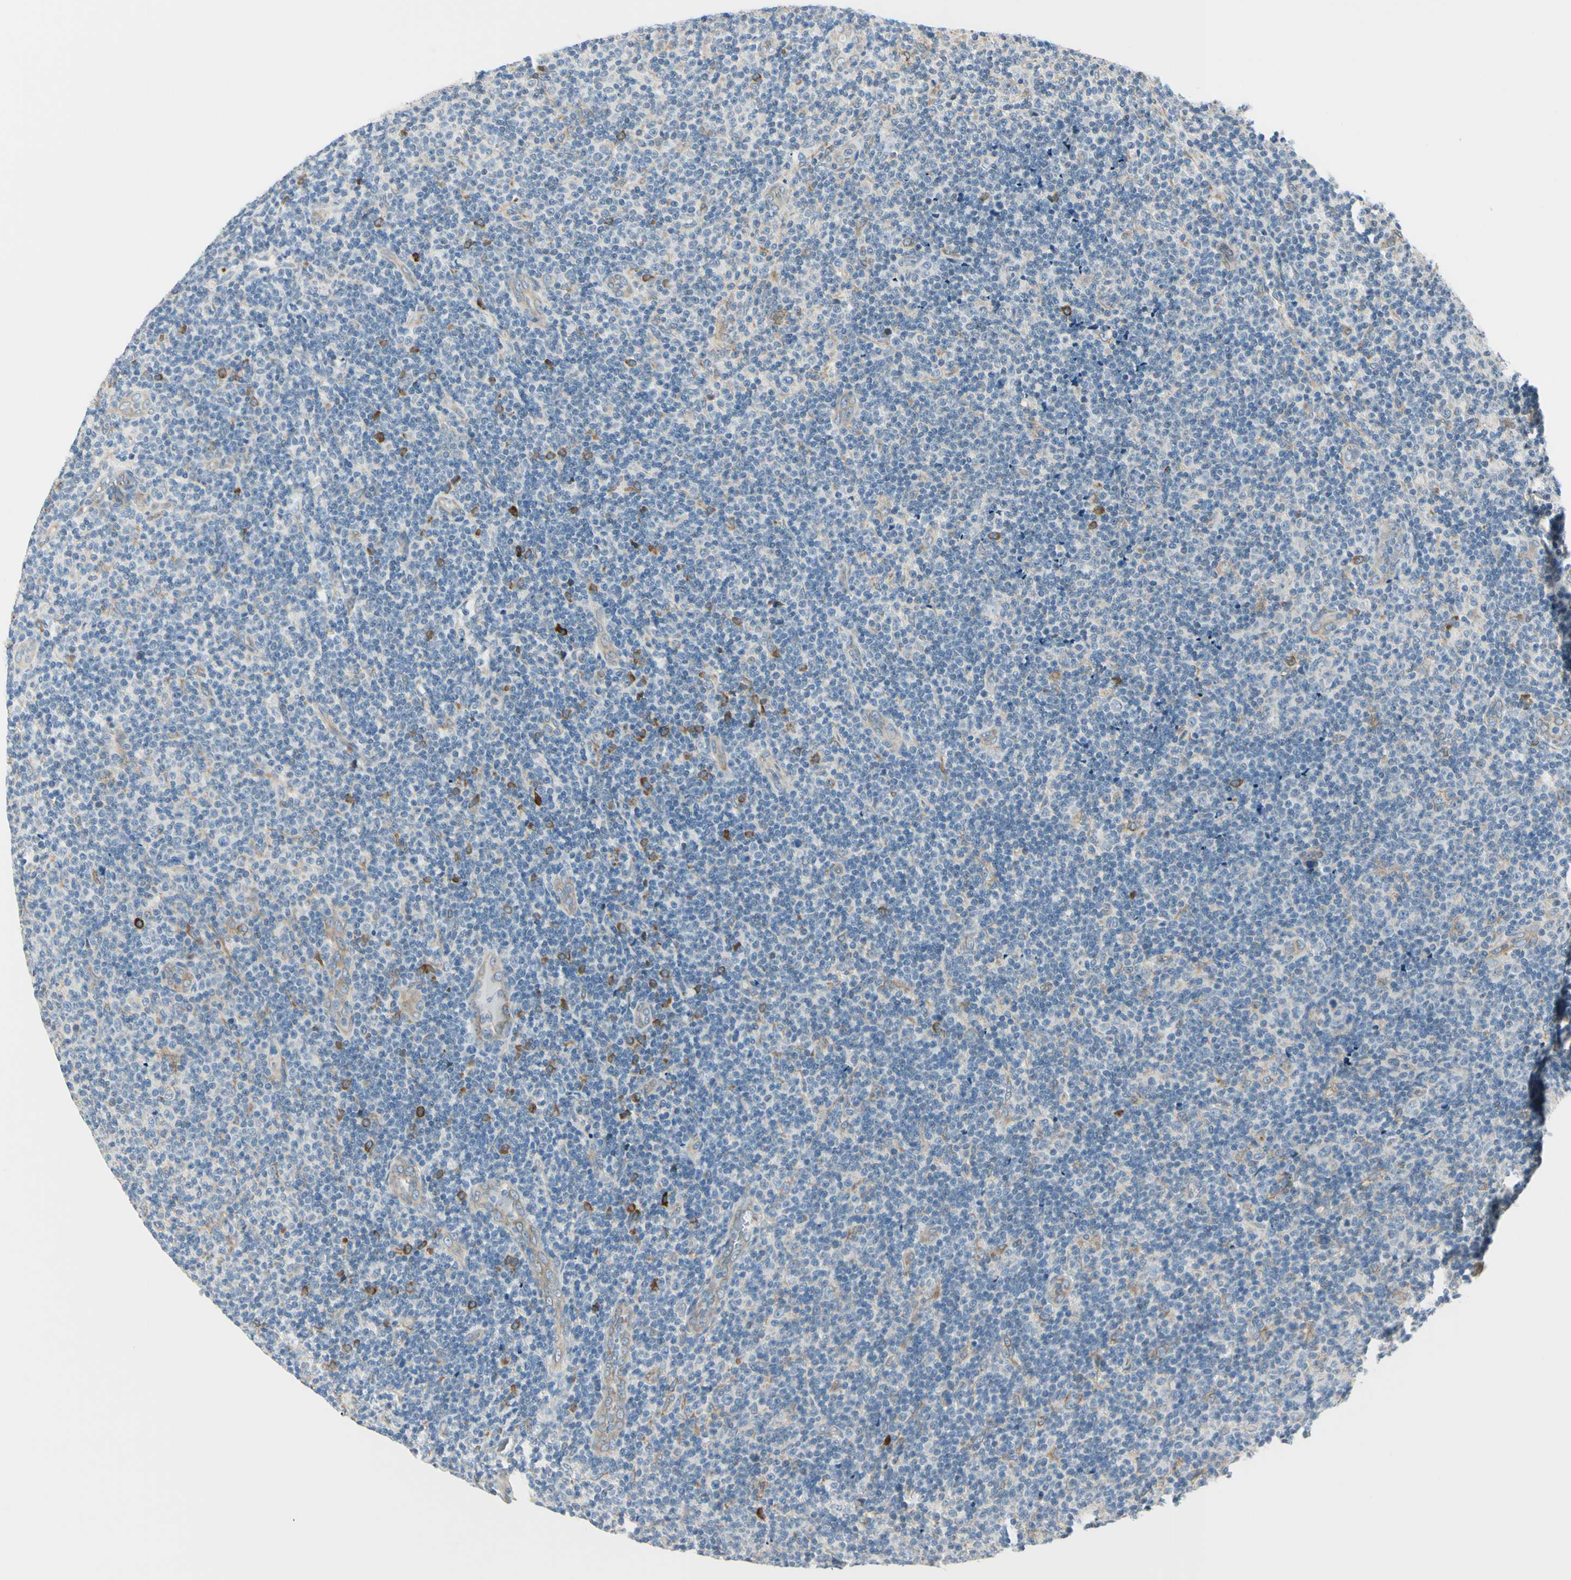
{"staining": {"intensity": "weak", "quantity": "<25%", "location": "cytoplasmic/membranous"}, "tissue": "lymphoma", "cell_type": "Tumor cells", "image_type": "cancer", "snomed": [{"axis": "morphology", "description": "Malignant lymphoma, non-Hodgkin's type, Low grade"}, {"axis": "topography", "description": "Lymph node"}], "caption": "This is an immunohistochemistry (IHC) photomicrograph of human low-grade malignant lymphoma, non-Hodgkin's type. There is no staining in tumor cells.", "gene": "SELENOS", "patient": {"sex": "male", "age": 83}}